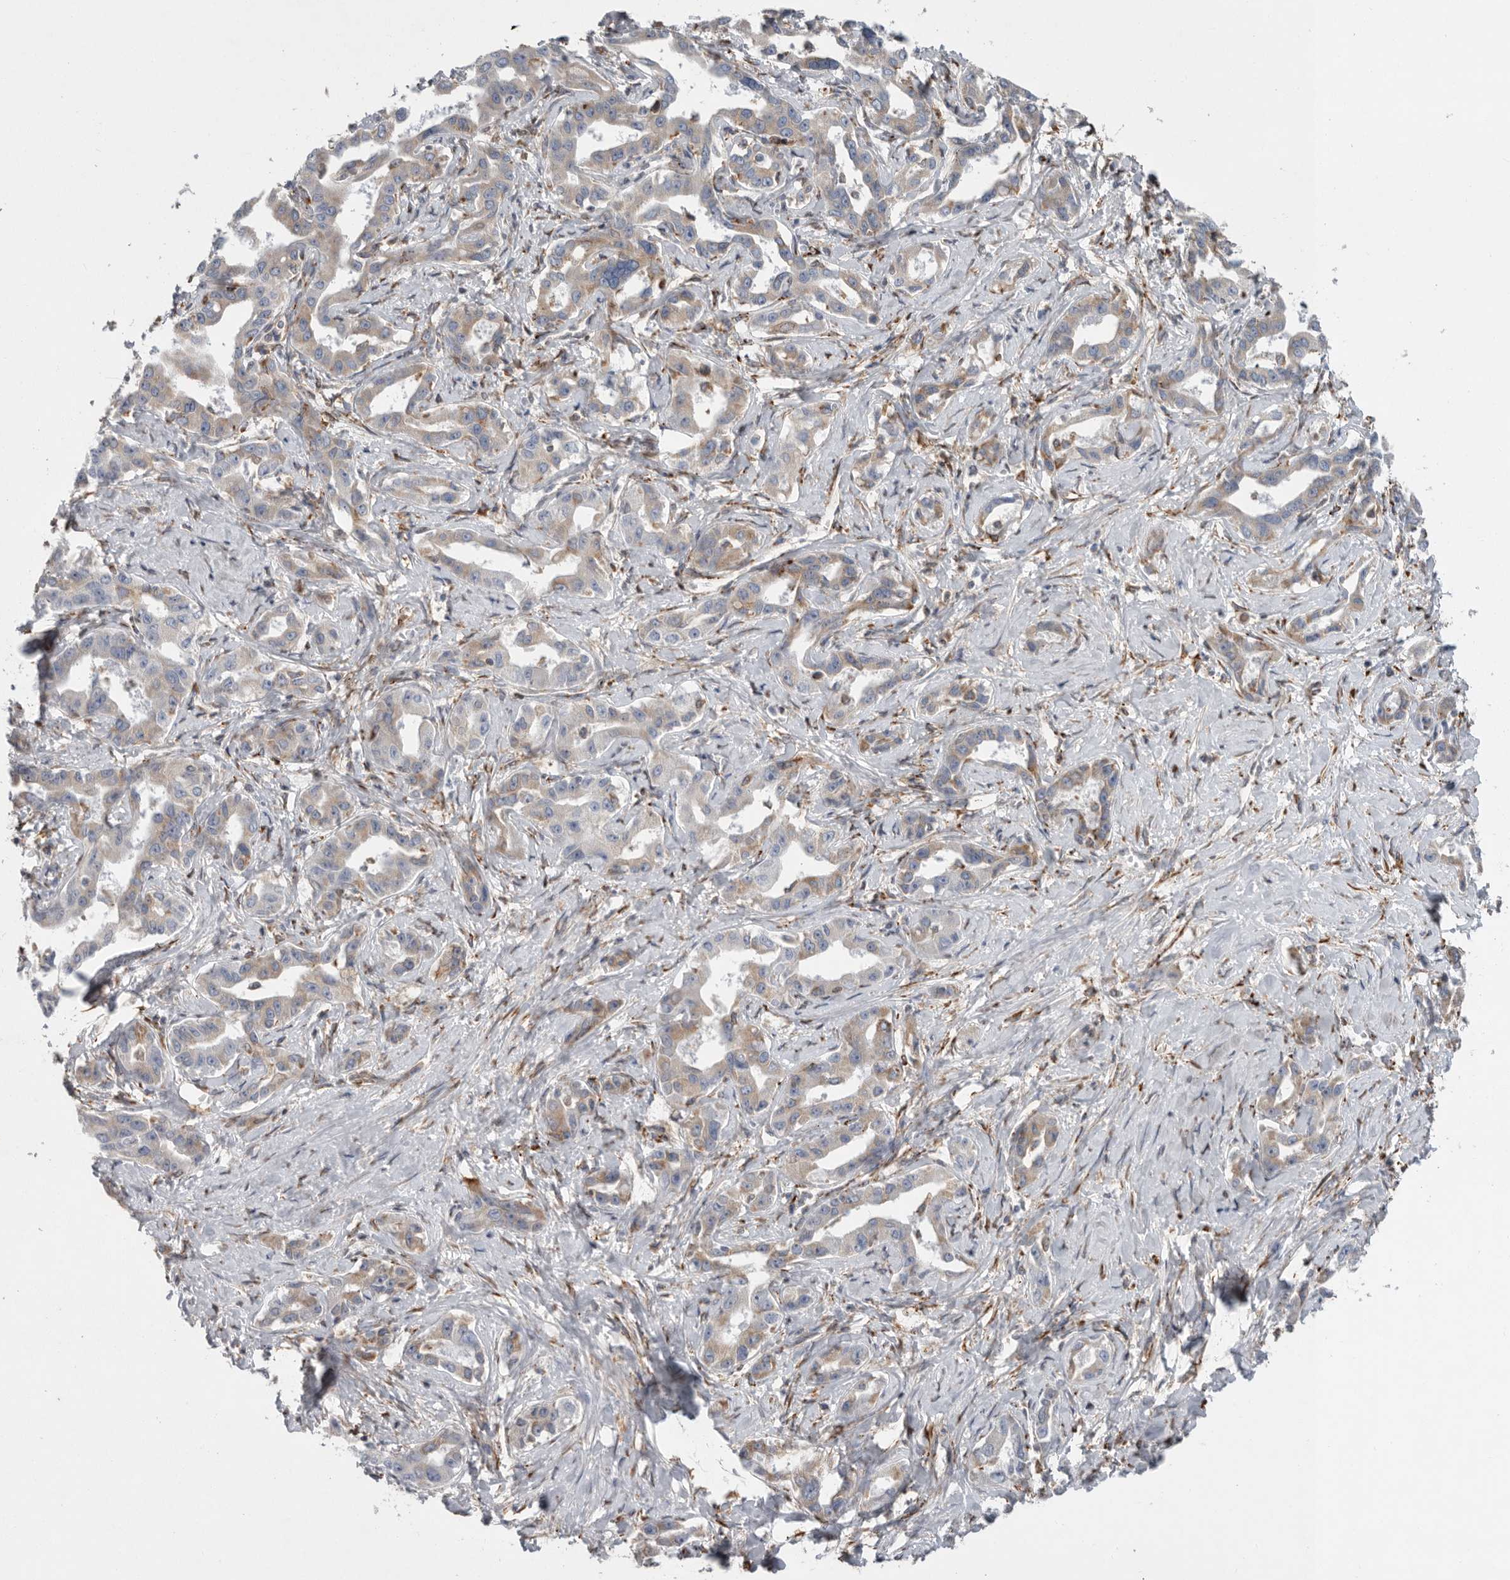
{"staining": {"intensity": "weak", "quantity": "25%-75%", "location": "cytoplasmic/membranous"}, "tissue": "liver cancer", "cell_type": "Tumor cells", "image_type": "cancer", "snomed": [{"axis": "morphology", "description": "Cholangiocarcinoma"}, {"axis": "topography", "description": "Liver"}], "caption": "Weak cytoplasmic/membranous positivity for a protein is appreciated in about 25%-75% of tumor cells of liver cancer (cholangiocarcinoma) using IHC.", "gene": "GANAB", "patient": {"sex": "male", "age": 59}}